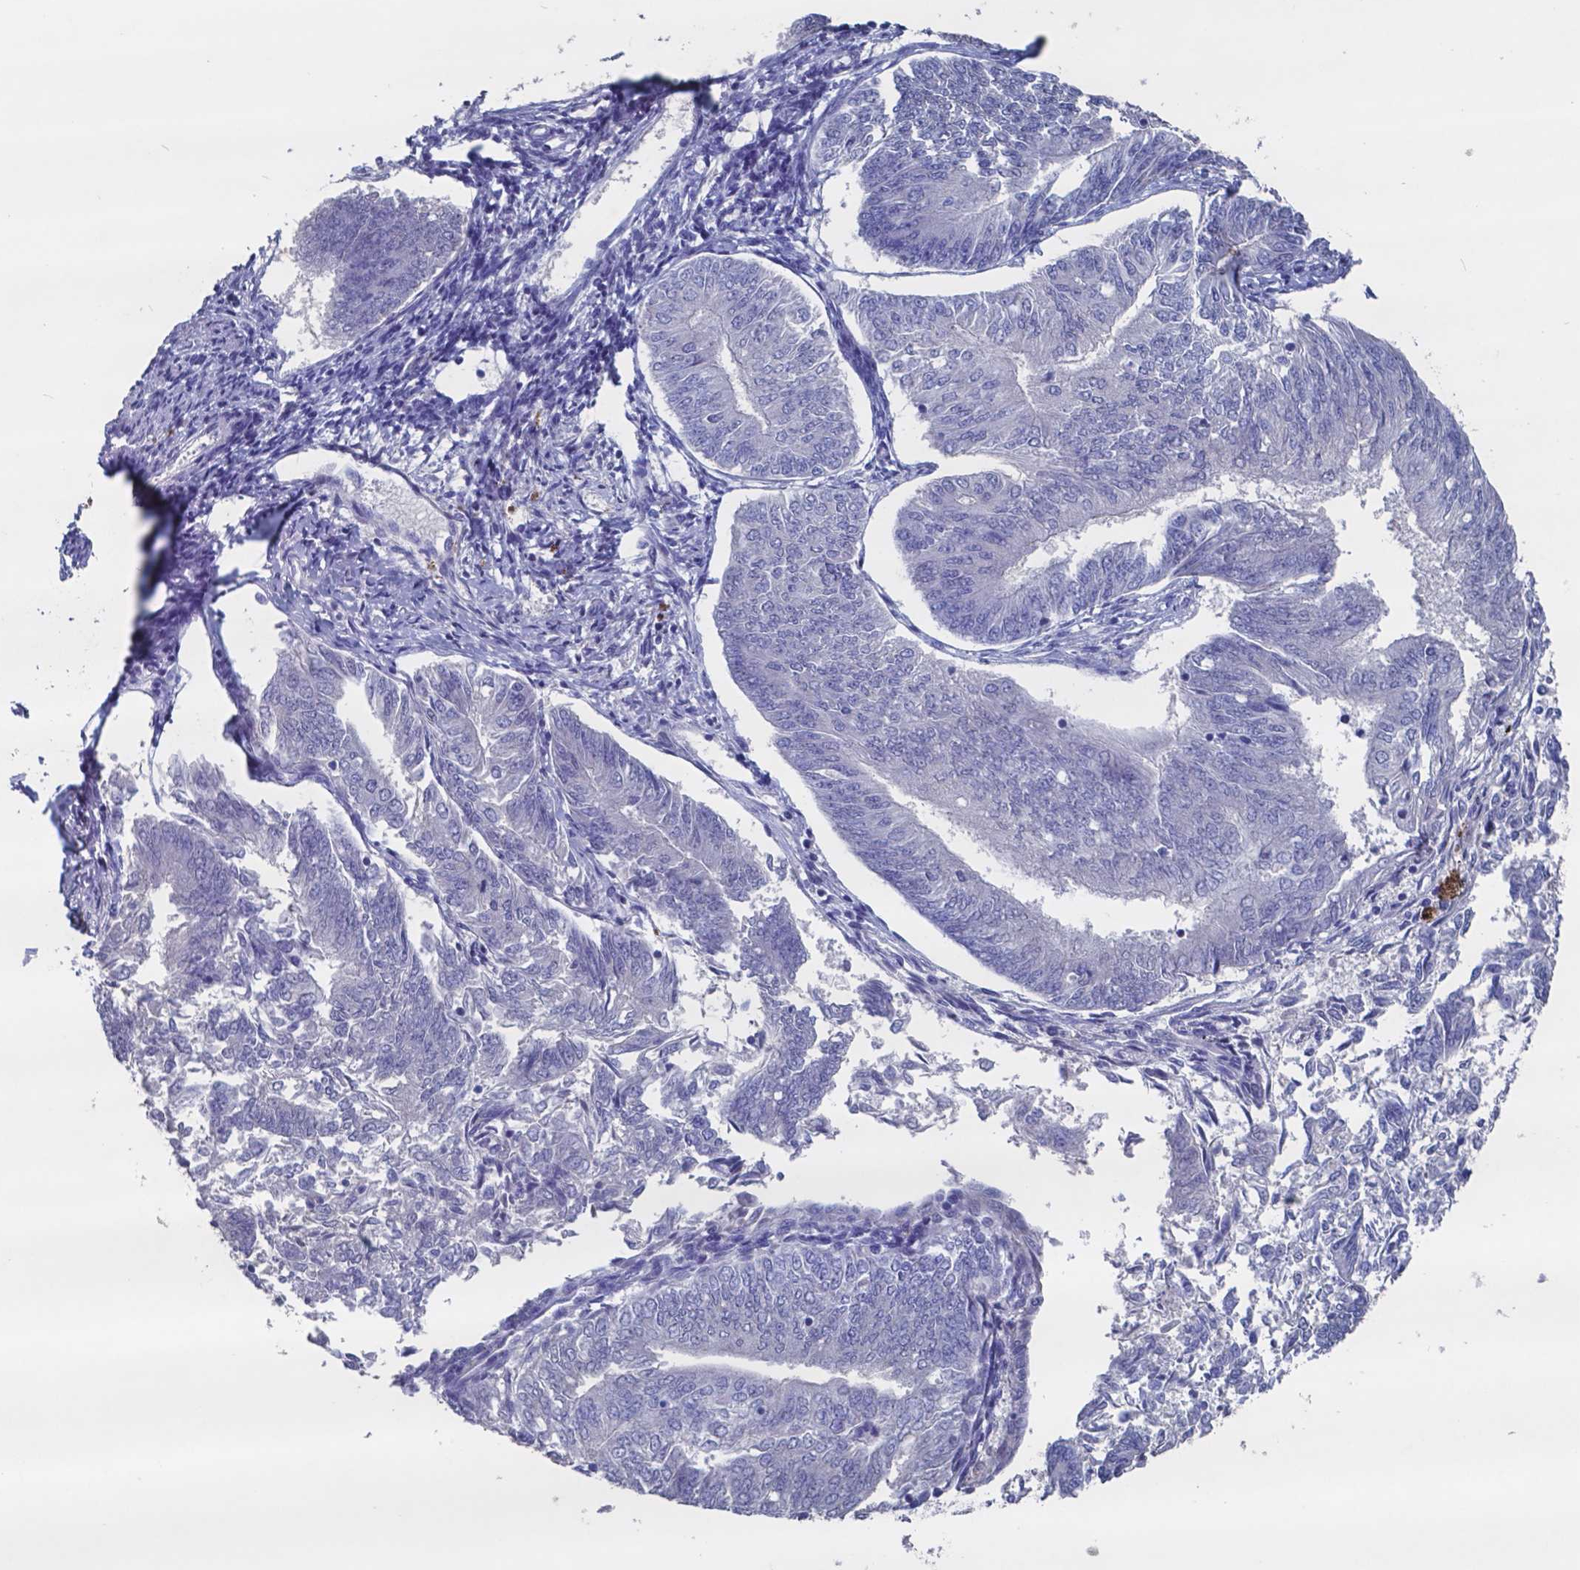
{"staining": {"intensity": "negative", "quantity": "none", "location": "none"}, "tissue": "endometrial cancer", "cell_type": "Tumor cells", "image_type": "cancer", "snomed": [{"axis": "morphology", "description": "Adenocarcinoma, NOS"}, {"axis": "topography", "description": "Endometrium"}], "caption": "This image is of adenocarcinoma (endometrial) stained with IHC to label a protein in brown with the nuclei are counter-stained blue. There is no expression in tumor cells.", "gene": "TTR", "patient": {"sex": "female", "age": 58}}